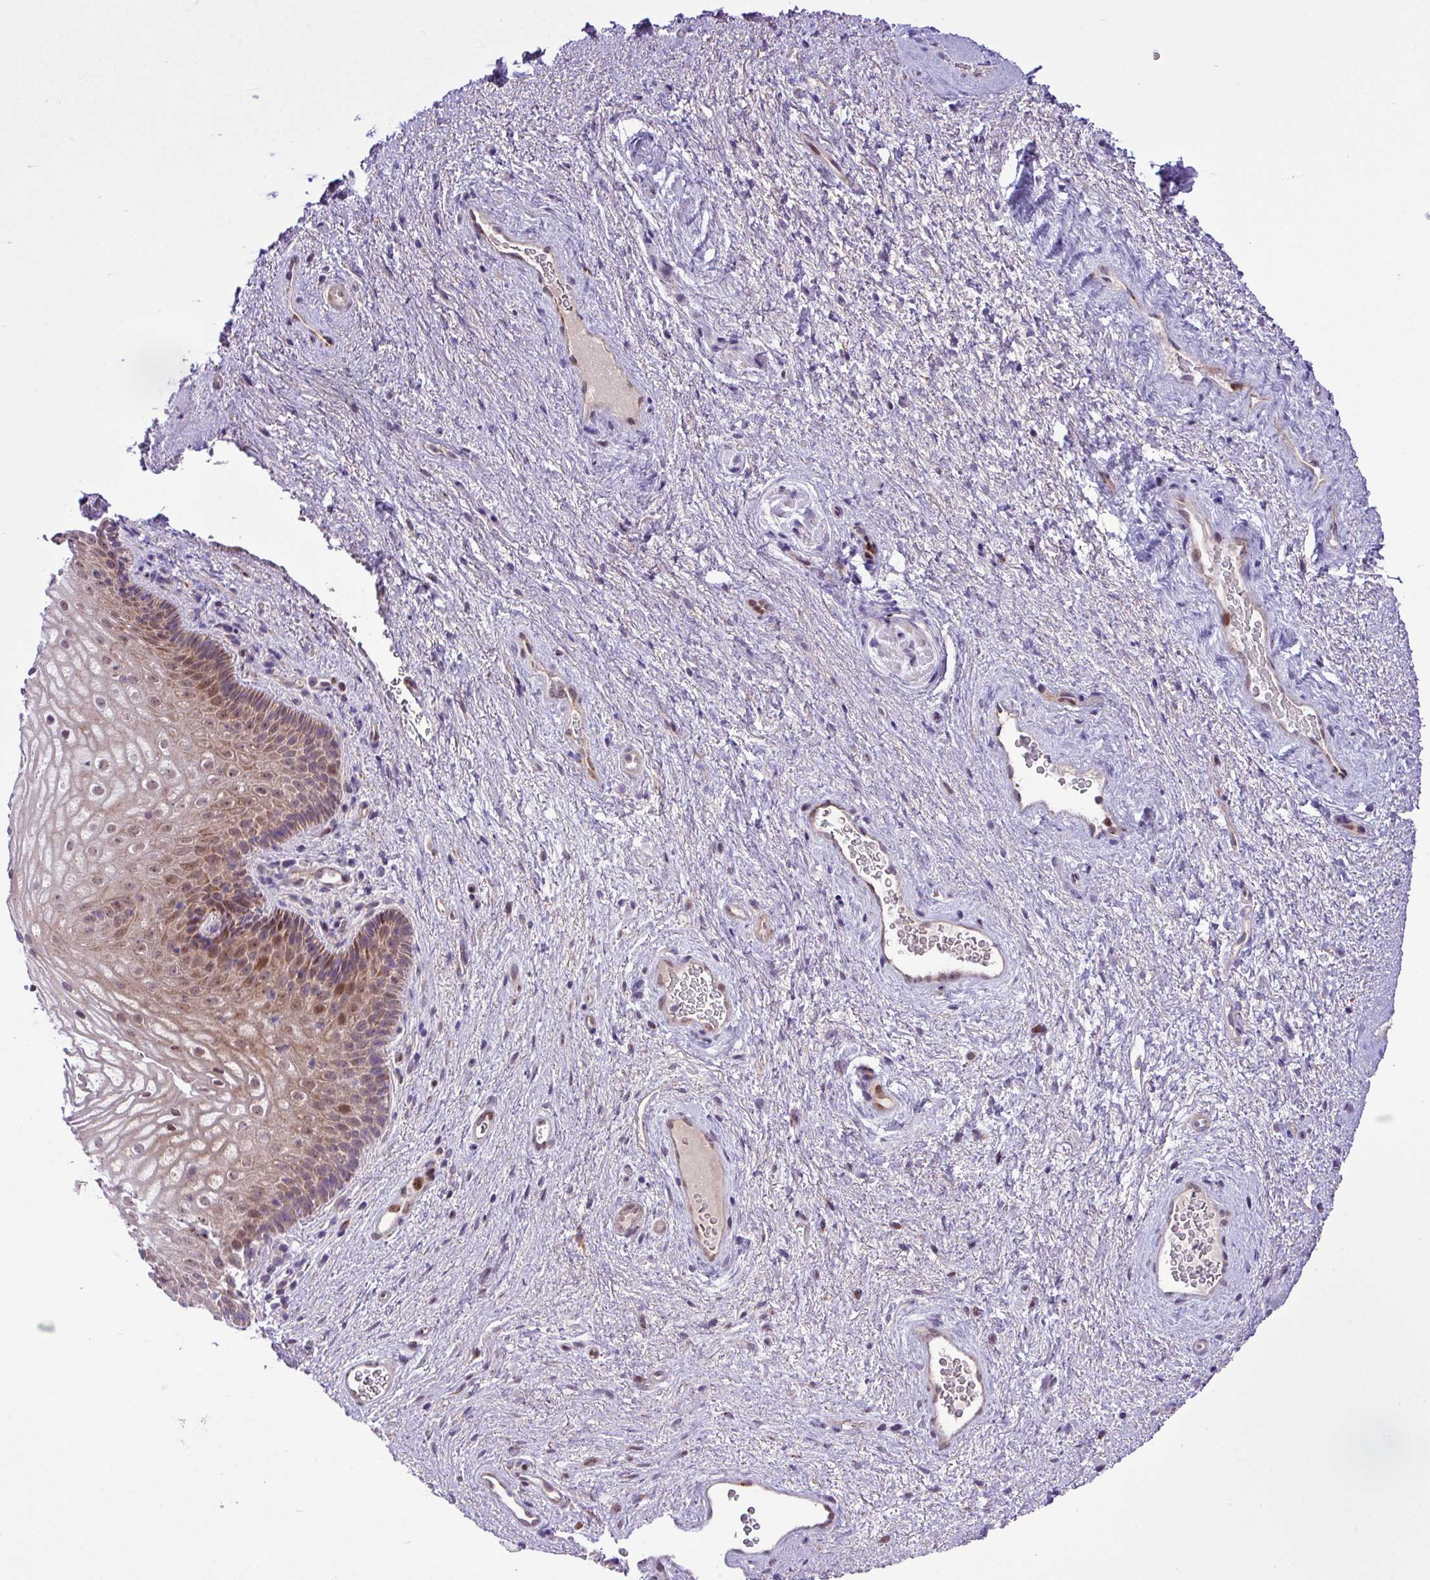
{"staining": {"intensity": "moderate", "quantity": ">75%", "location": "cytoplasmic/membranous,nuclear"}, "tissue": "vagina", "cell_type": "Squamous epithelial cells", "image_type": "normal", "snomed": [{"axis": "morphology", "description": "Normal tissue, NOS"}, {"axis": "topography", "description": "Vagina"}], "caption": "Brown immunohistochemical staining in normal human vagina exhibits moderate cytoplasmic/membranous,nuclear expression in about >75% of squamous epithelial cells.", "gene": "B3GNT9", "patient": {"sex": "female", "age": 47}}